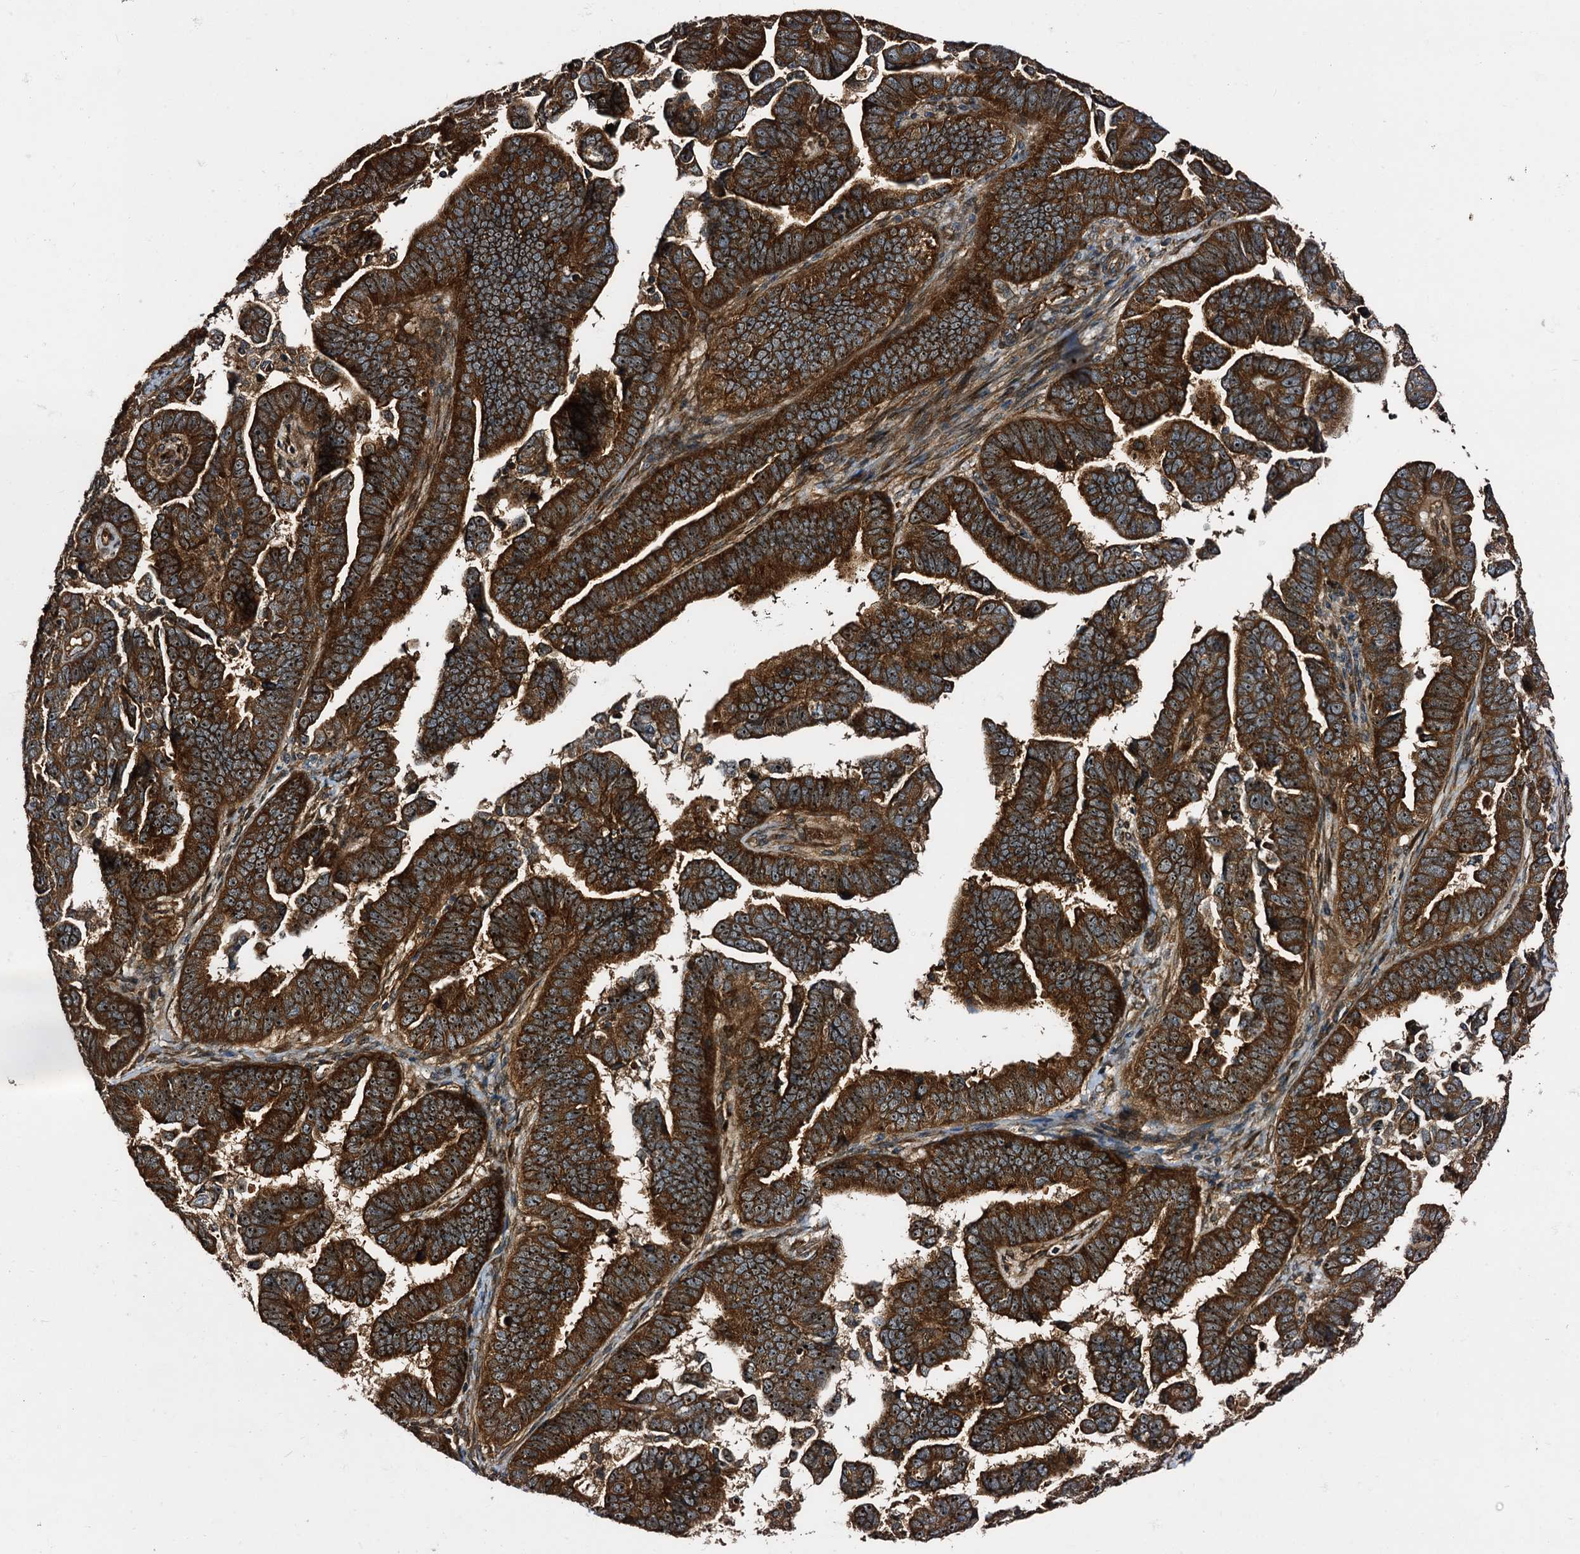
{"staining": {"intensity": "strong", "quantity": ">75%", "location": "cytoplasmic/membranous"}, "tissue": "endometrial cancer", "cell_type": "Tumor cells", "image_type": "cancer", "snomed": [{"axis": "morphology", "description": "Adenocarcinoma, NOS"}, {"axis": "topography", "description": "Endometrium"}], "caption": "Endometrial cancer (adenocarcinoma) stained for a protein demonstrates strong cytoplasmic/membranous positivity in tumor cells. Nuclei are stained in blue.", "gene": "PEX5", "patient": {"sex": "female", "age": 75}}